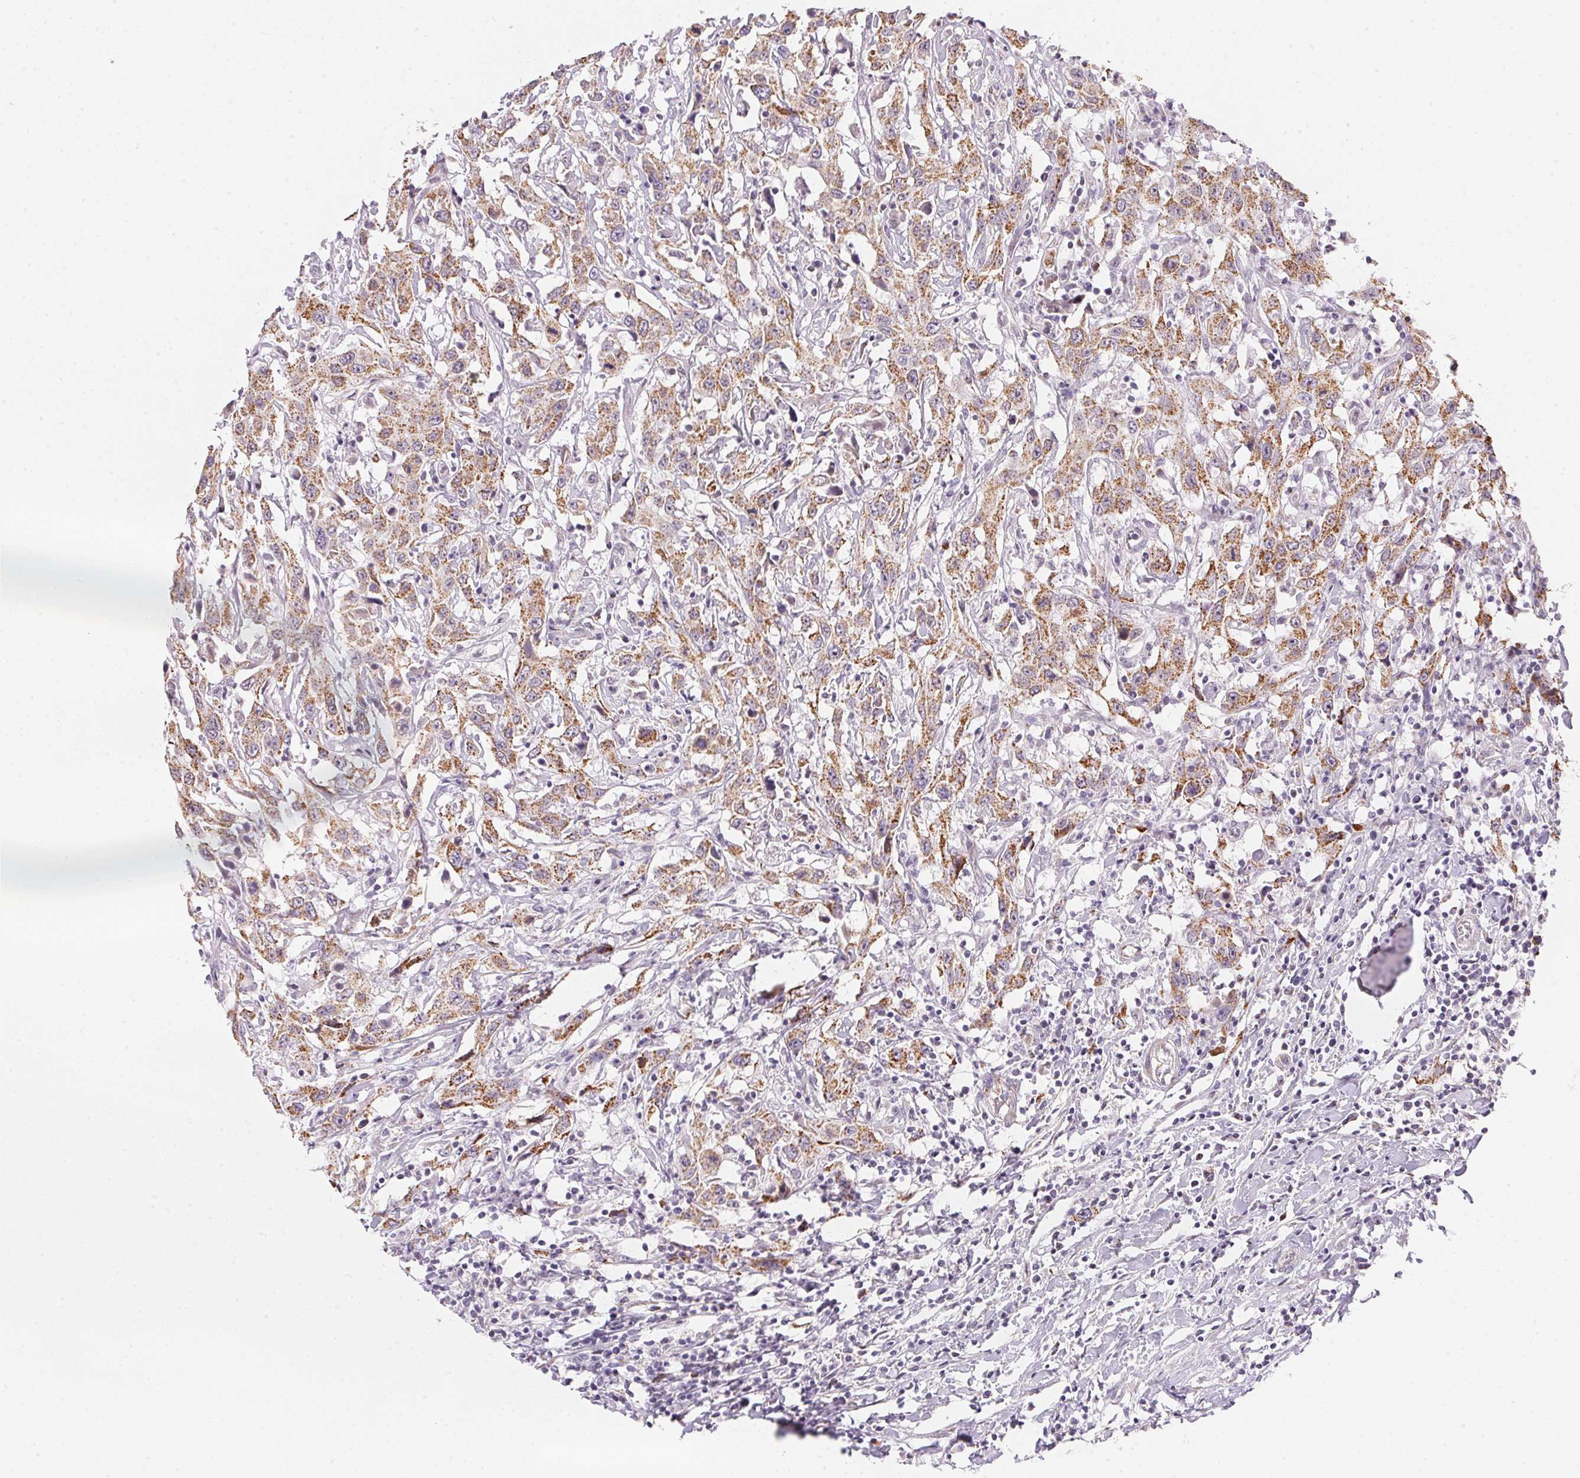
{"staining": {"intensity": "moderate", "quantity": ">75%", "location": "cytoplasmic/membranous"}, "tissue": "urothelial cancer", "cell_type": "Tumor cells", "image_type": "cancer", "snomed": [{"axis": "morphology", "description": "Urothelial carcinoma, High grade"}, {"axis": "topography", "description": "Urinary bladder"}], "caption": "Human urothelial carcinoma (high-grade) stained with a protein marker reveals moderate staining in tumor cells.", "gene": "GIPC2", "patient": {"sex": "male", "age": 61}}